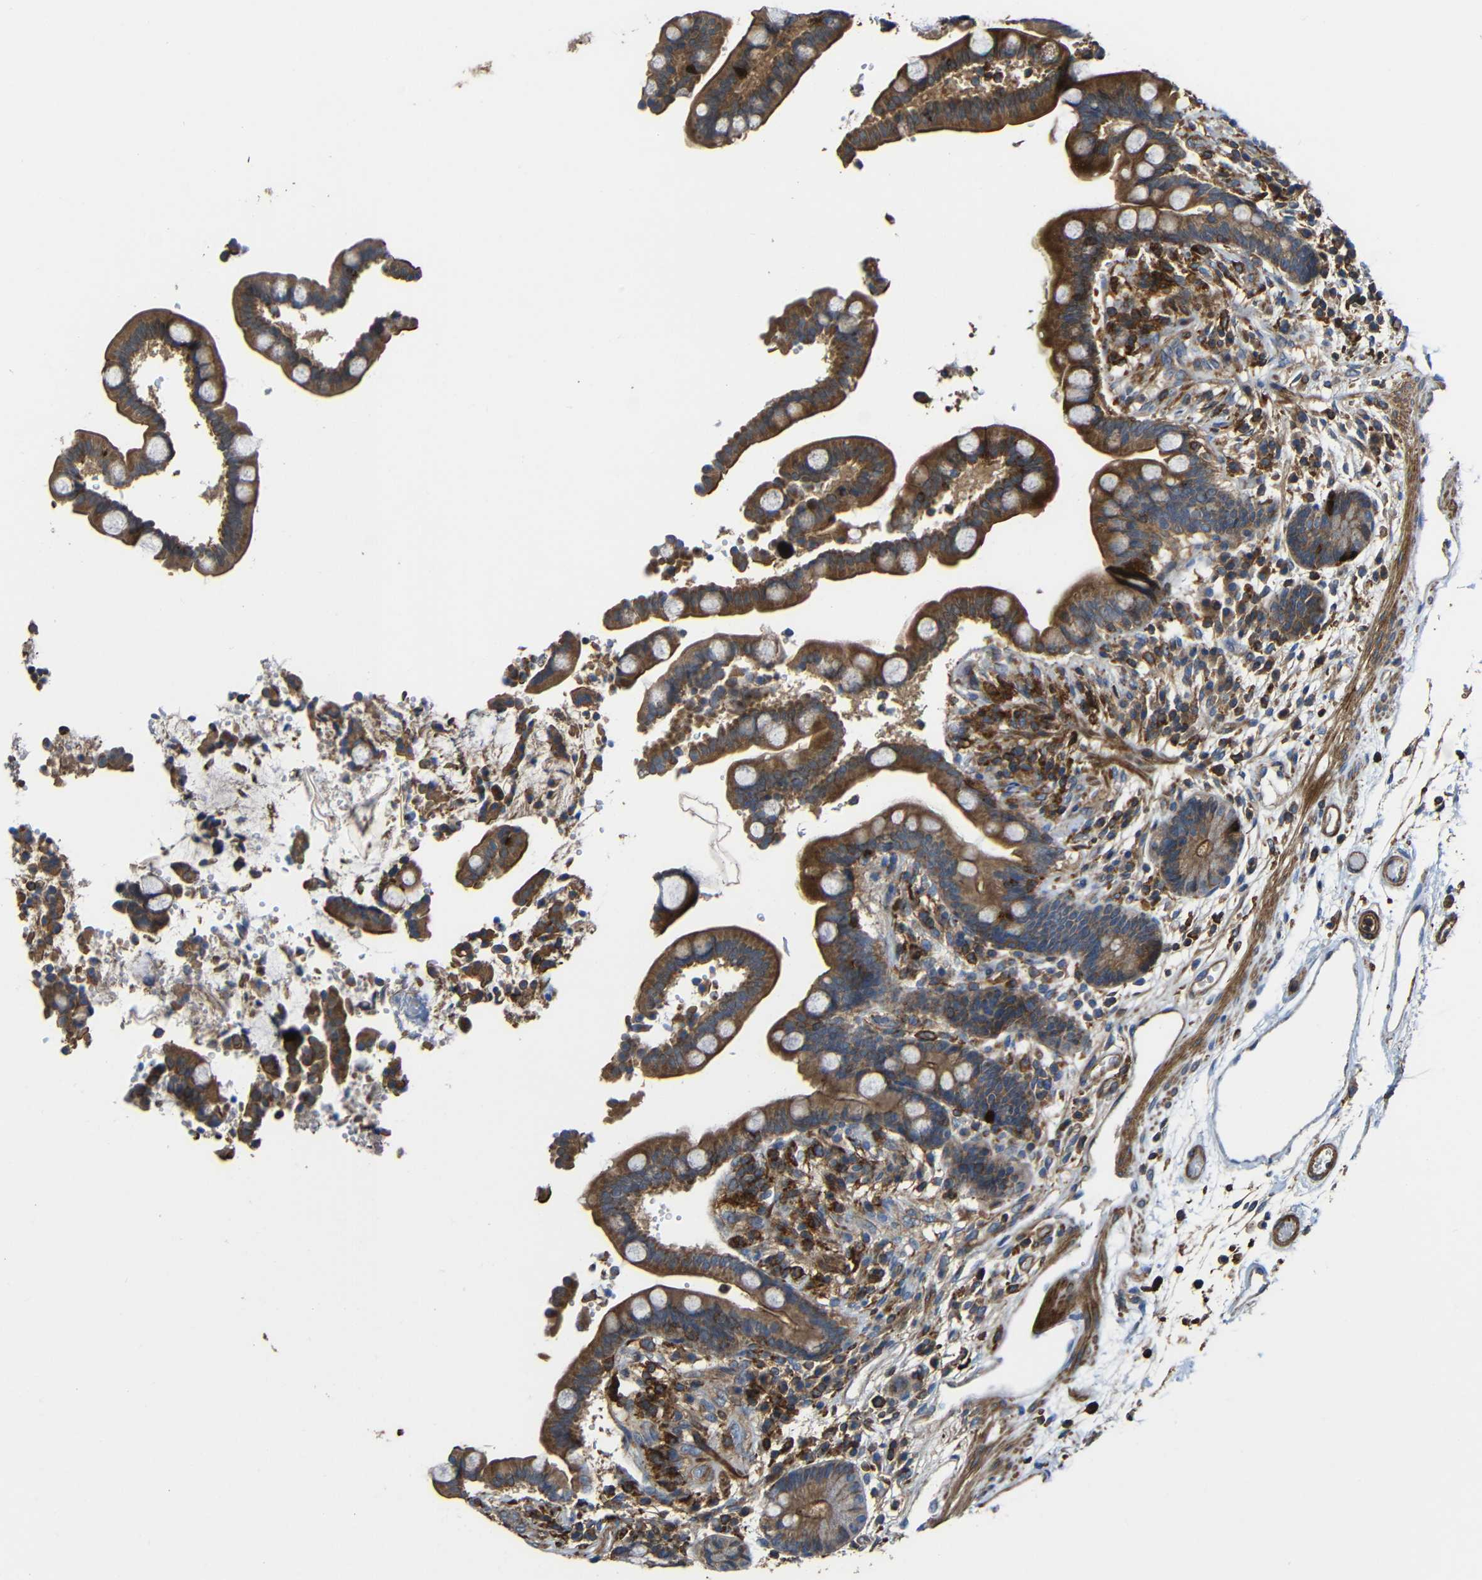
{"staining": {"intensity": "moderate", "quantity": ">75%", "location": "cytoplasmic/membranous"}, "tissue": "colon", "cell_type": "Endothelial cells", "image_type": "normal", "snomed": [{"axis": "morphology", "description": "Normal tissue, NOS"}, {"axis": "topography", "description": "Colon"}], "caption": "Protein expression by immunohistochemistry reveals moderate cytoplasmic/membranous positivity in approximately >75% of endothelial cells in normal colon.", "gene": "RHOT2", "patient": {"sex": "male", "age": 73}}